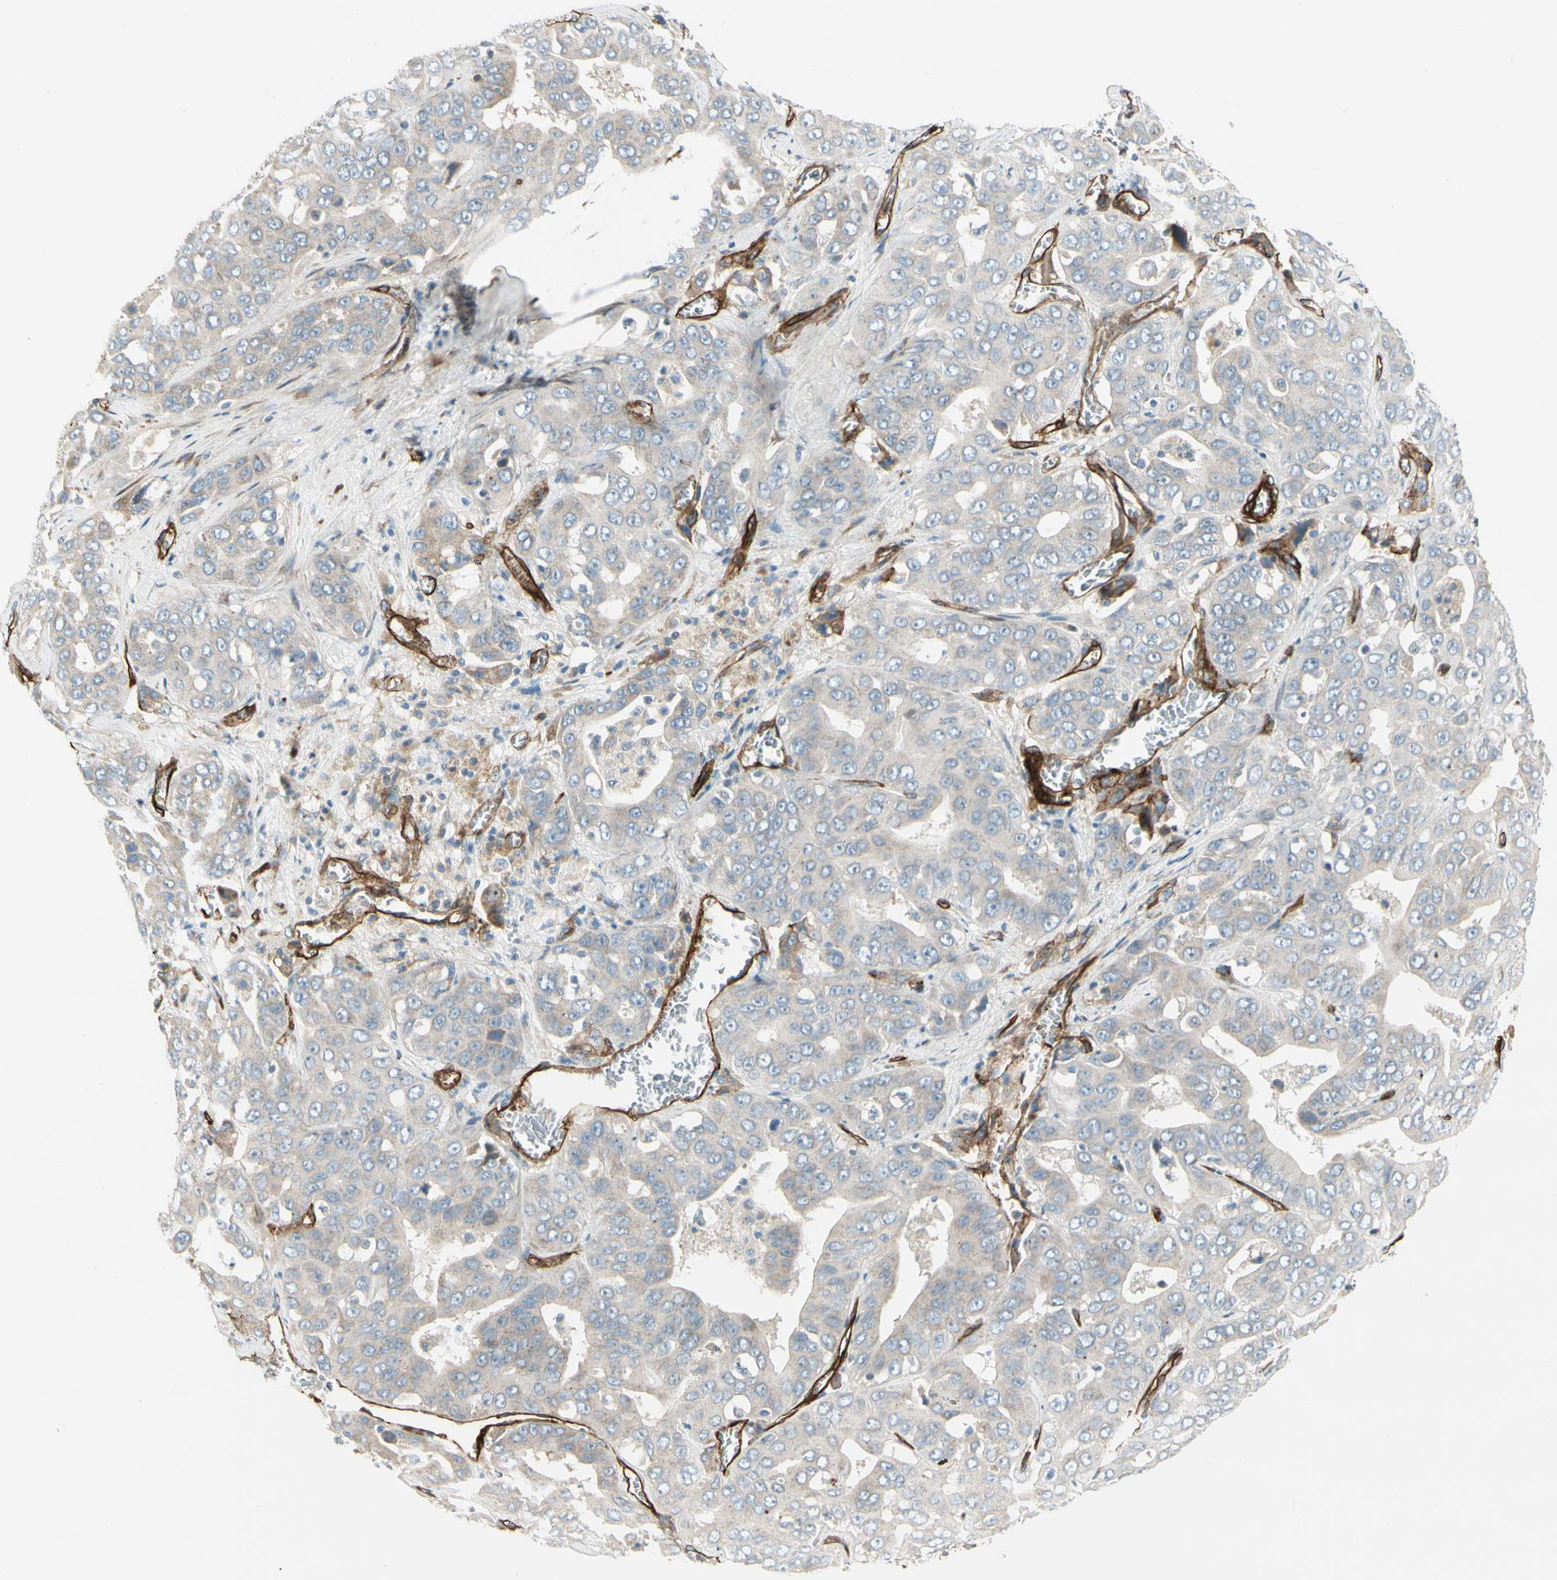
{"staining": {"intensity": "negative", "quantity": "none", "location": "none"}, "tissue": "liver cancer", "cell_type": "Tumor cells", "image_type": "cancer", "snomed": [{"axis": "morphology", "description": "Cholangiocarcinoma"}, {"axis": "topography", "description": "Liver"}], "caption": "Liver cancer was stained to show a protein in brown. There is no significant positivity in tumor cells. (Brightfield microscopy of DAB immunohistochemistry (IHC) at high magnification).", "gene": "MCAM", "patient": {"sex": "female", "age": 52}}